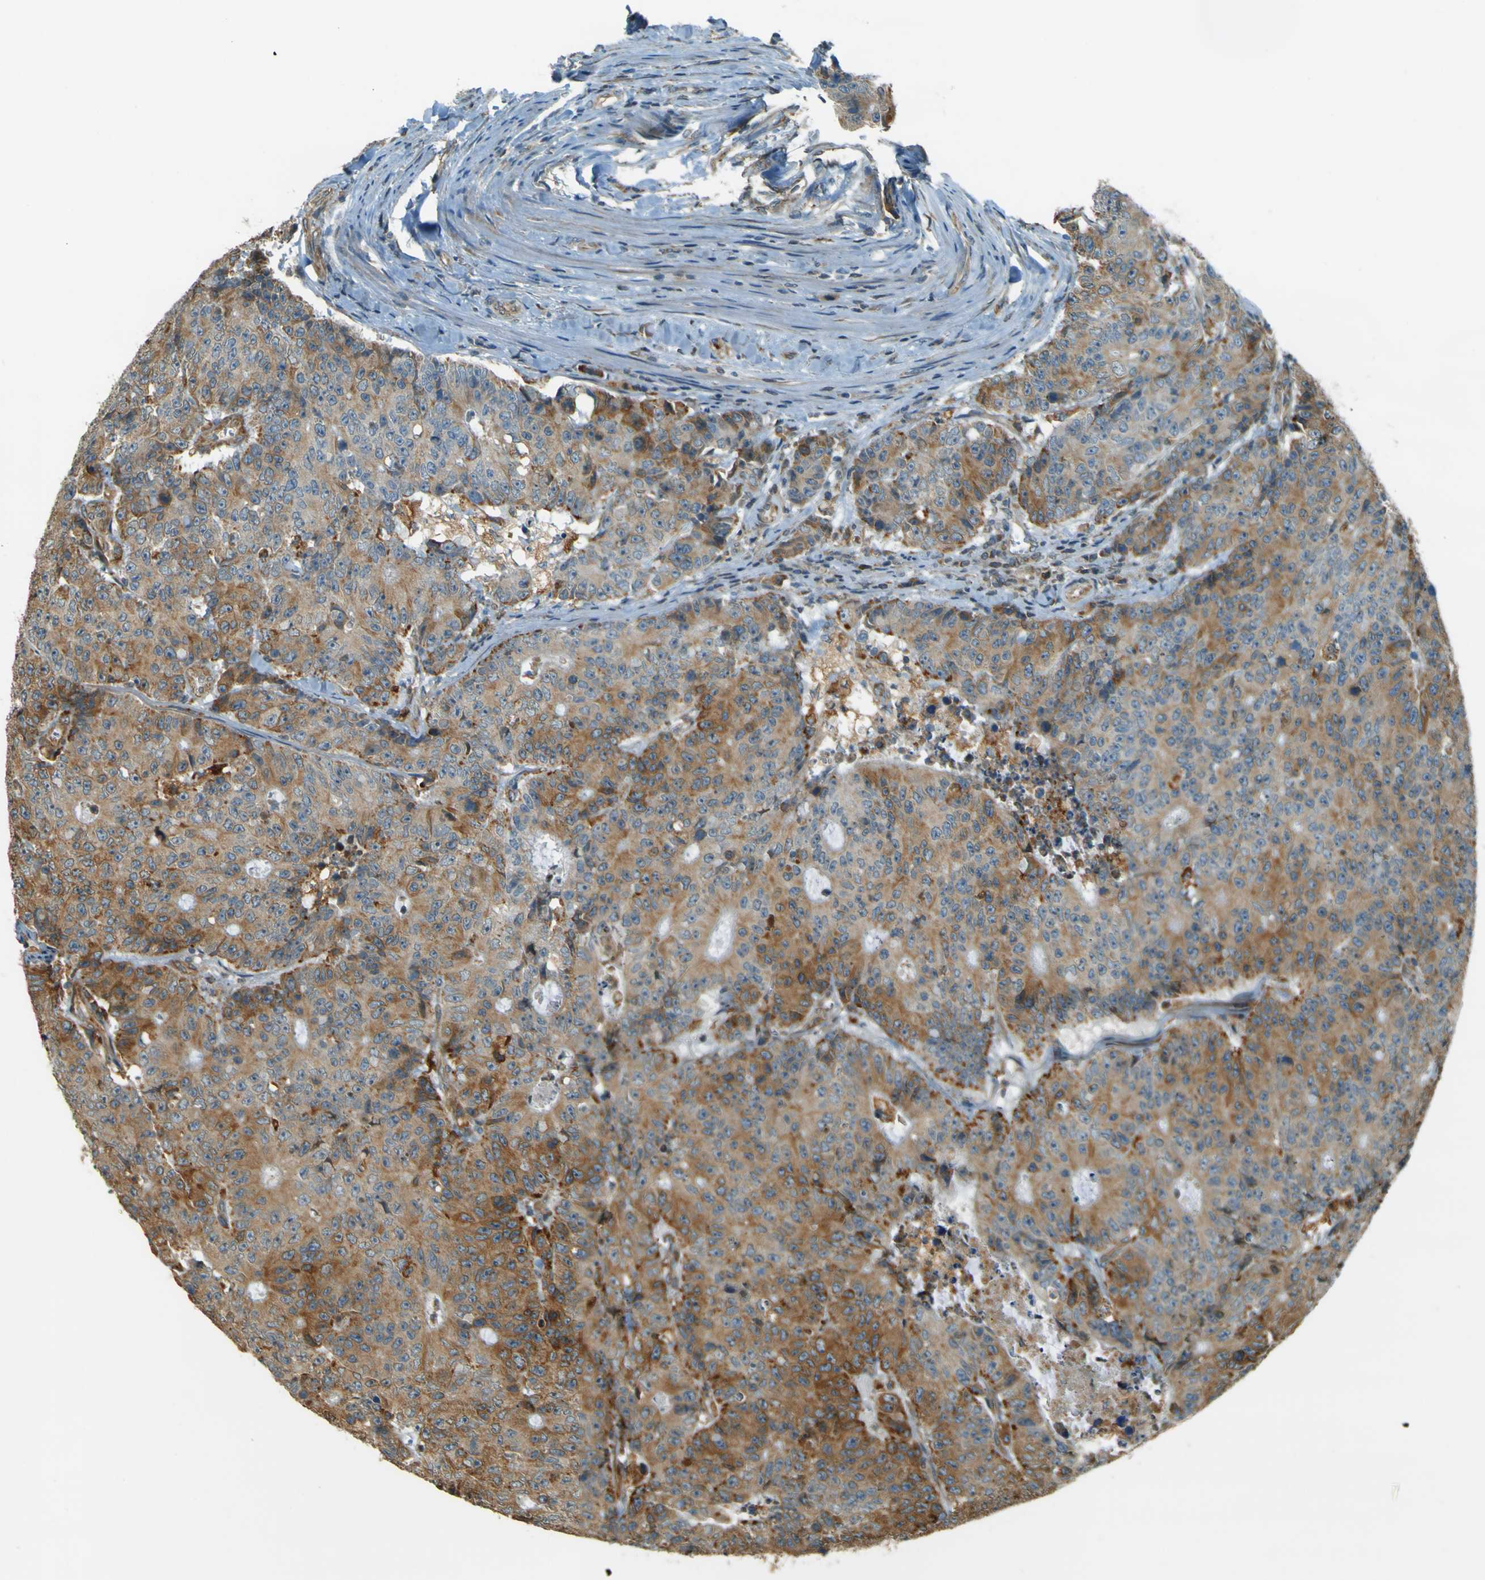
{"staining": {"intensity": "moderate", "quantity": "25%-75%", "location": "cytoplasmic/membranous"}, "tissue": "colorectal cancer", "cell_type": "Tumor cells", "image_type": "cancer", "snomed": [{"axis": "morphology", "description": "Adenocarcinoma, NOS"}, {"axis": "topography", "description": "Colon"}], "caption": "Adenocarcinoma (colorectal) tissue reveals moderate cytoplasmic/membranous staining in about 25%-75% of tumor cells", "gene": "LPCAT1", "patient": {"sex": "female", "age": 86}}